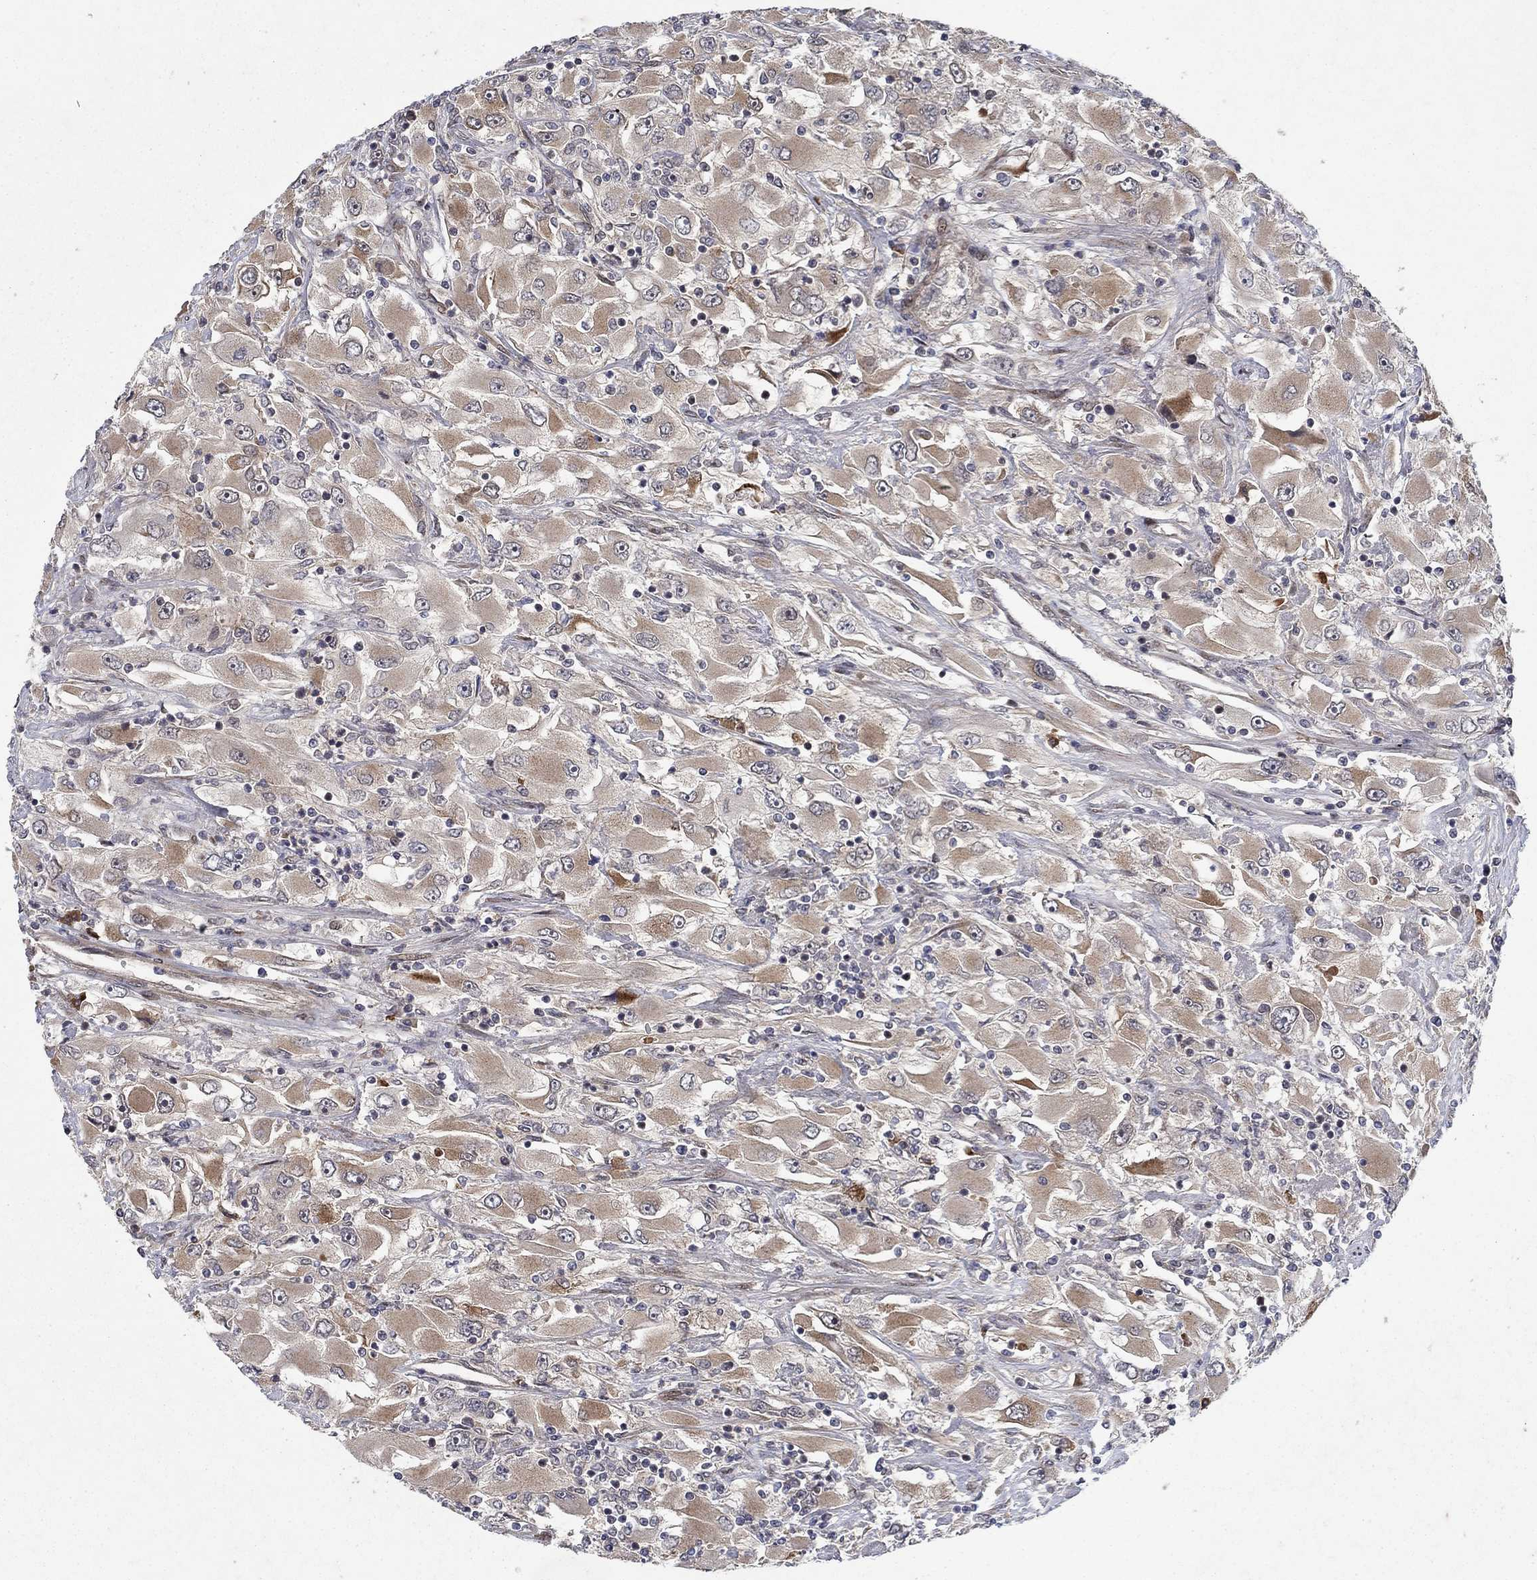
{"staining": {"intensity": "moderate", "quantity": "25%-75%", "location": "cytoplasmic/membranous,nuclear"}, "tissue": "renal cancer", "cell_type": "Tumor cells", "image_type": "cancer", "snomed": [{"axis": "morphology", "description": "Adenocarcinoma, NOS"}, {"axis": "topography", "description": "Kidney"}], "caption": "Approximately 25%-75% of tumor cells in renal cancer show moderate cytoplasmic/membranous and nuclear protein staining as visualized by brown immunohistochemical staining.", "gene": "PRICKLE4", "patient": {"sex": "female", "age": 52}}